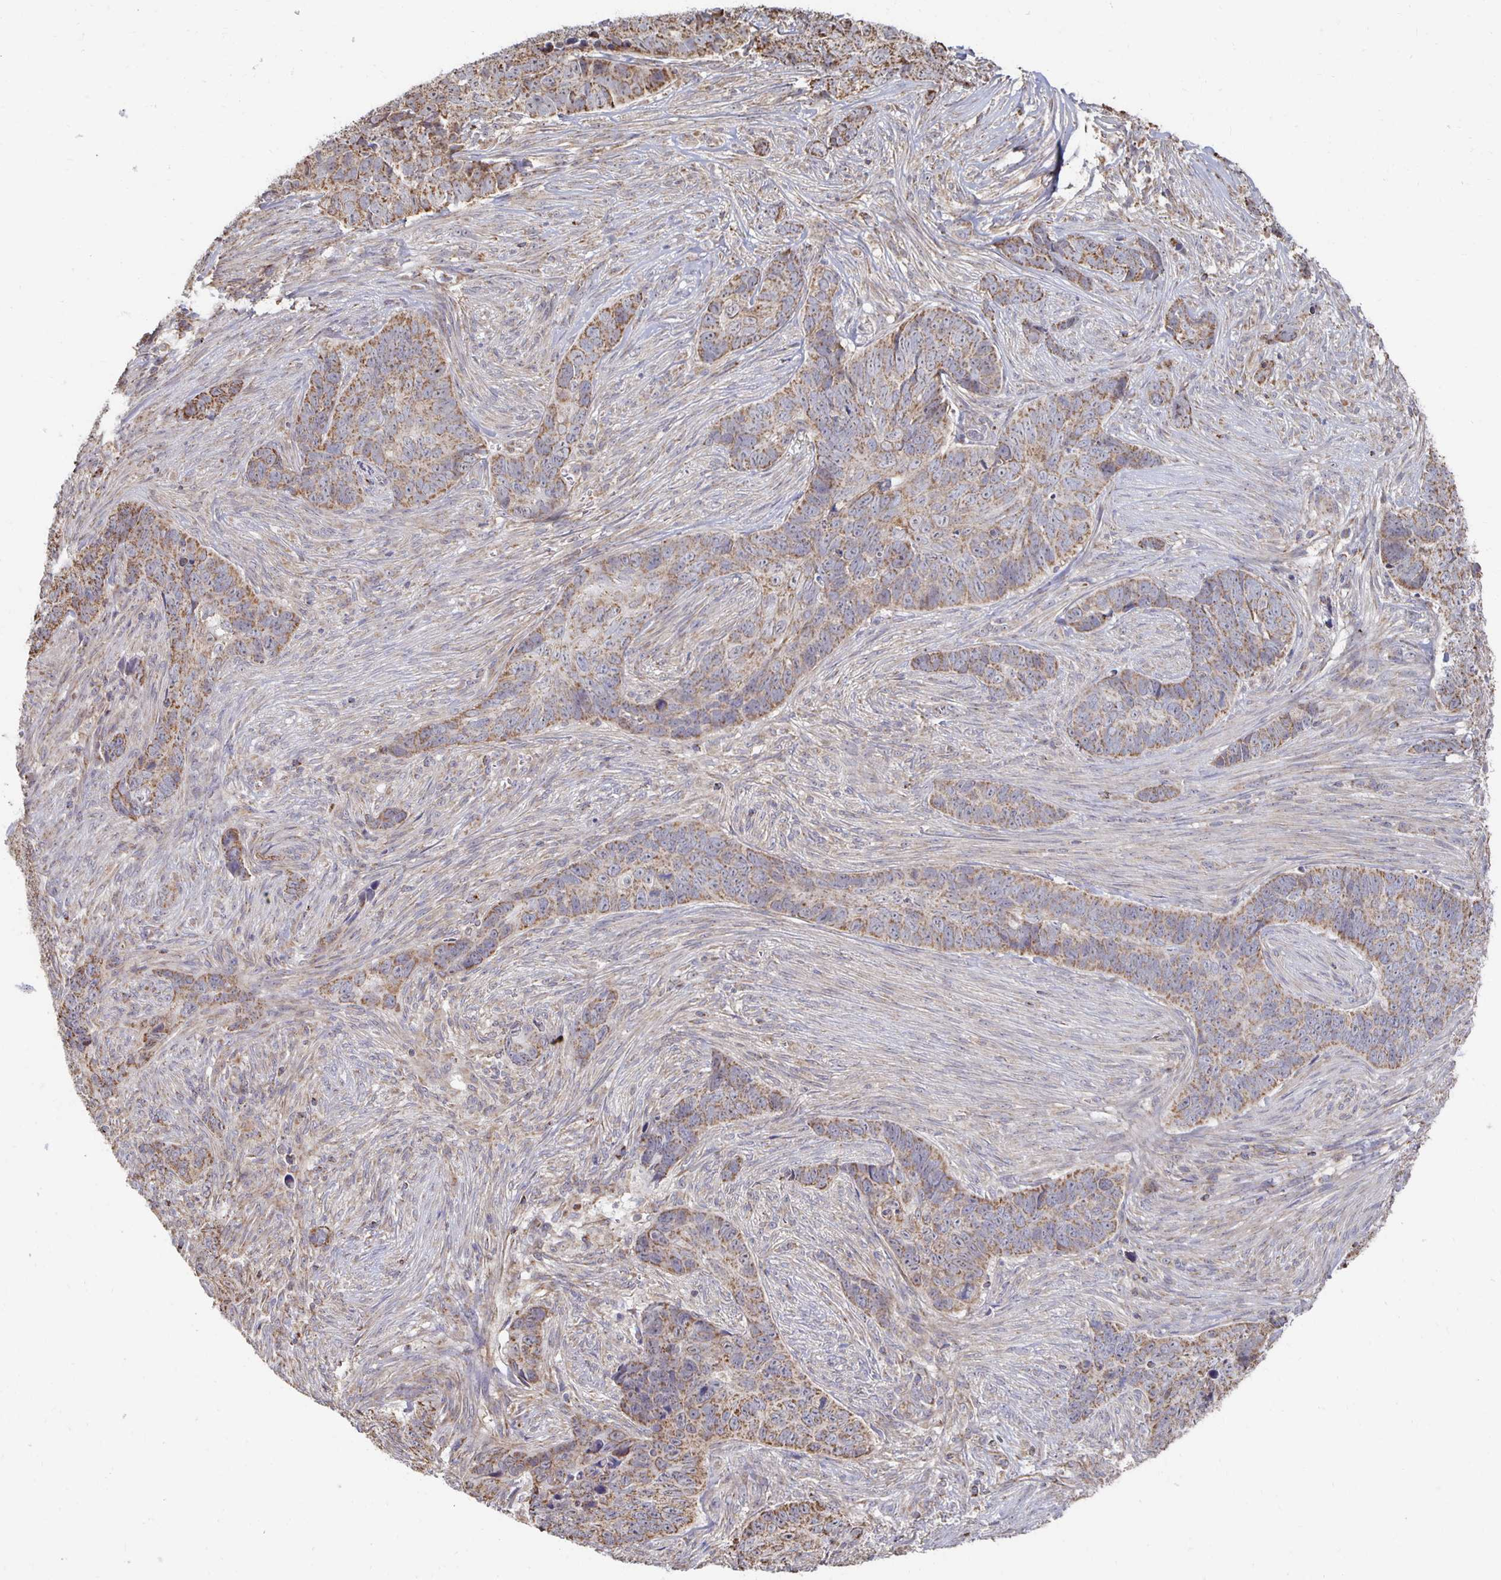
{"staining": {"intensity": "weak", "quantity": ">75%", "location": "cytoplasmic/membranous"}, "tissue": "skin cancer", "cell_type": "Tumor cells", "image_type": "cancer", "snomed": [{"axis": "morphology", "description": "Basal cell carcinoma"}, {"axis": "topography", "description": "Skin"}], "caption": "This image exhibits immunohistochemistry (IHC) staining of skin cancer (basal cell carcinoma), with low weak cytoplasmic/membranous staining in approximately >75% of tumor cells.", "gene": "NKX2-8", "patient": {"sex": "female", "age": 82}}